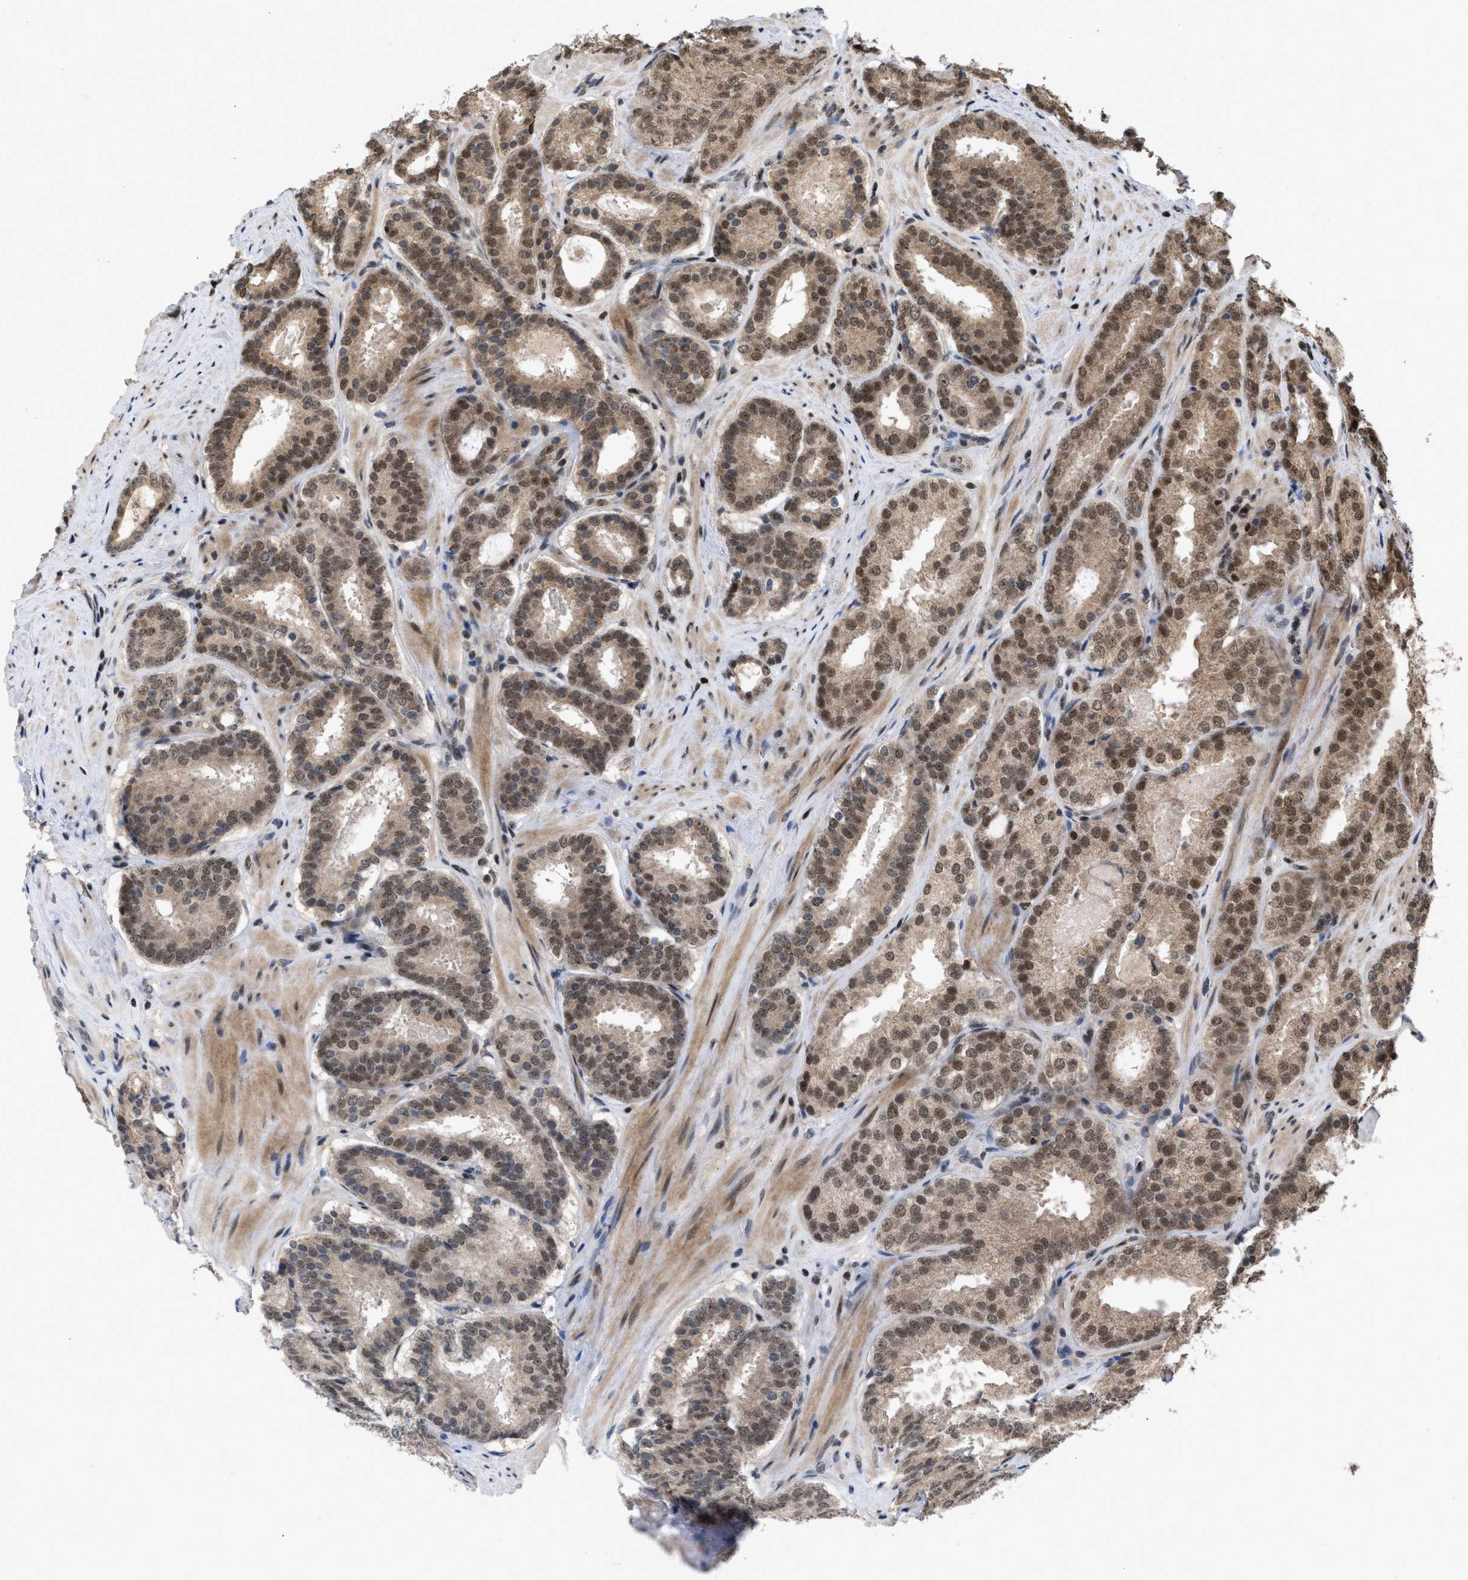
{"staining": {"intensity": "moderate", "quantity": ">75%", "location": "cytoplasmic/membranous,nuclear"}, "tissue": "prostate cancer", "cell_type": "Tumor cells", "image_type": "cancer", "snomed": [{"axis": "morphology", "description": "Adenocarcinoma, Low grade"}, {"axis": "topography", "description": "Prostate"}], "caption": "Brown immunohistochemical staining in low-grade adenocarcinoma (prostate) reveals moderate cytoplasmic/membranous and nuclear expression in about >75% of tumor cells.", "gene": "C9orf78", "patient": {"sex": "male", "age": 69}}